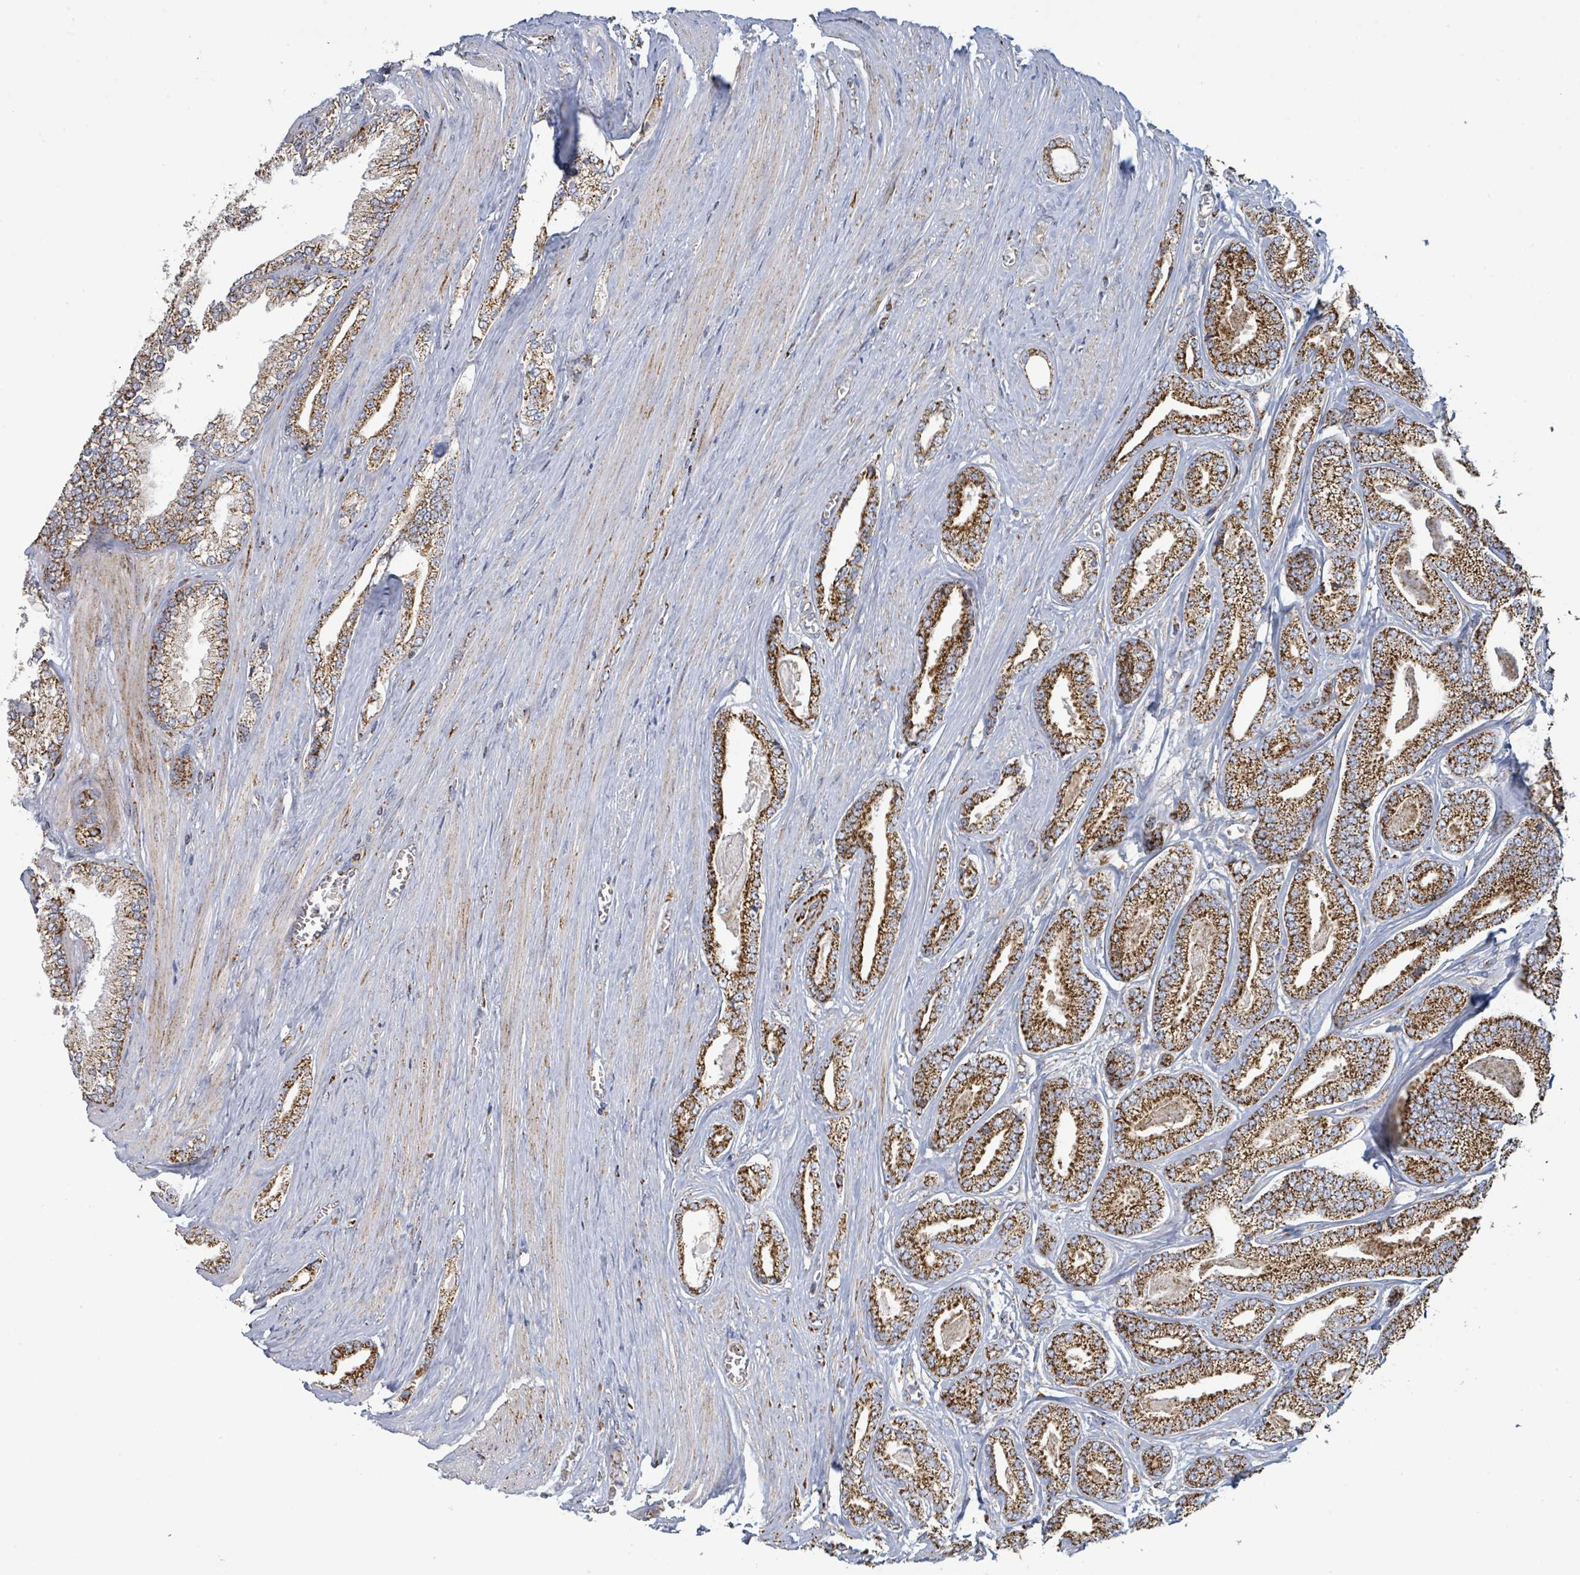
{"staining": {"intensity": "strong", "quantity": ">75%", "location": "cytoplasmic/membranous"}, "tissue": "prostate cancer", "cell_type": "Tumor cells", "image_type": "cancer", "snomed": [{"axis": "morphology", "description": "Adenocarcinoma, NOS"}, {"axis": "topography", "description": "Prostate and seminal vesicle, NOS"}], "caption": "A high-resolution micrograph shows immunohistochemistry staining of prostate cancer, which shows strong cytoplasmic/membranous expression in approximately >75% of tumor cells.", "gene": "SUCLG2", "patient": {"sex": "male", "age": 76}}